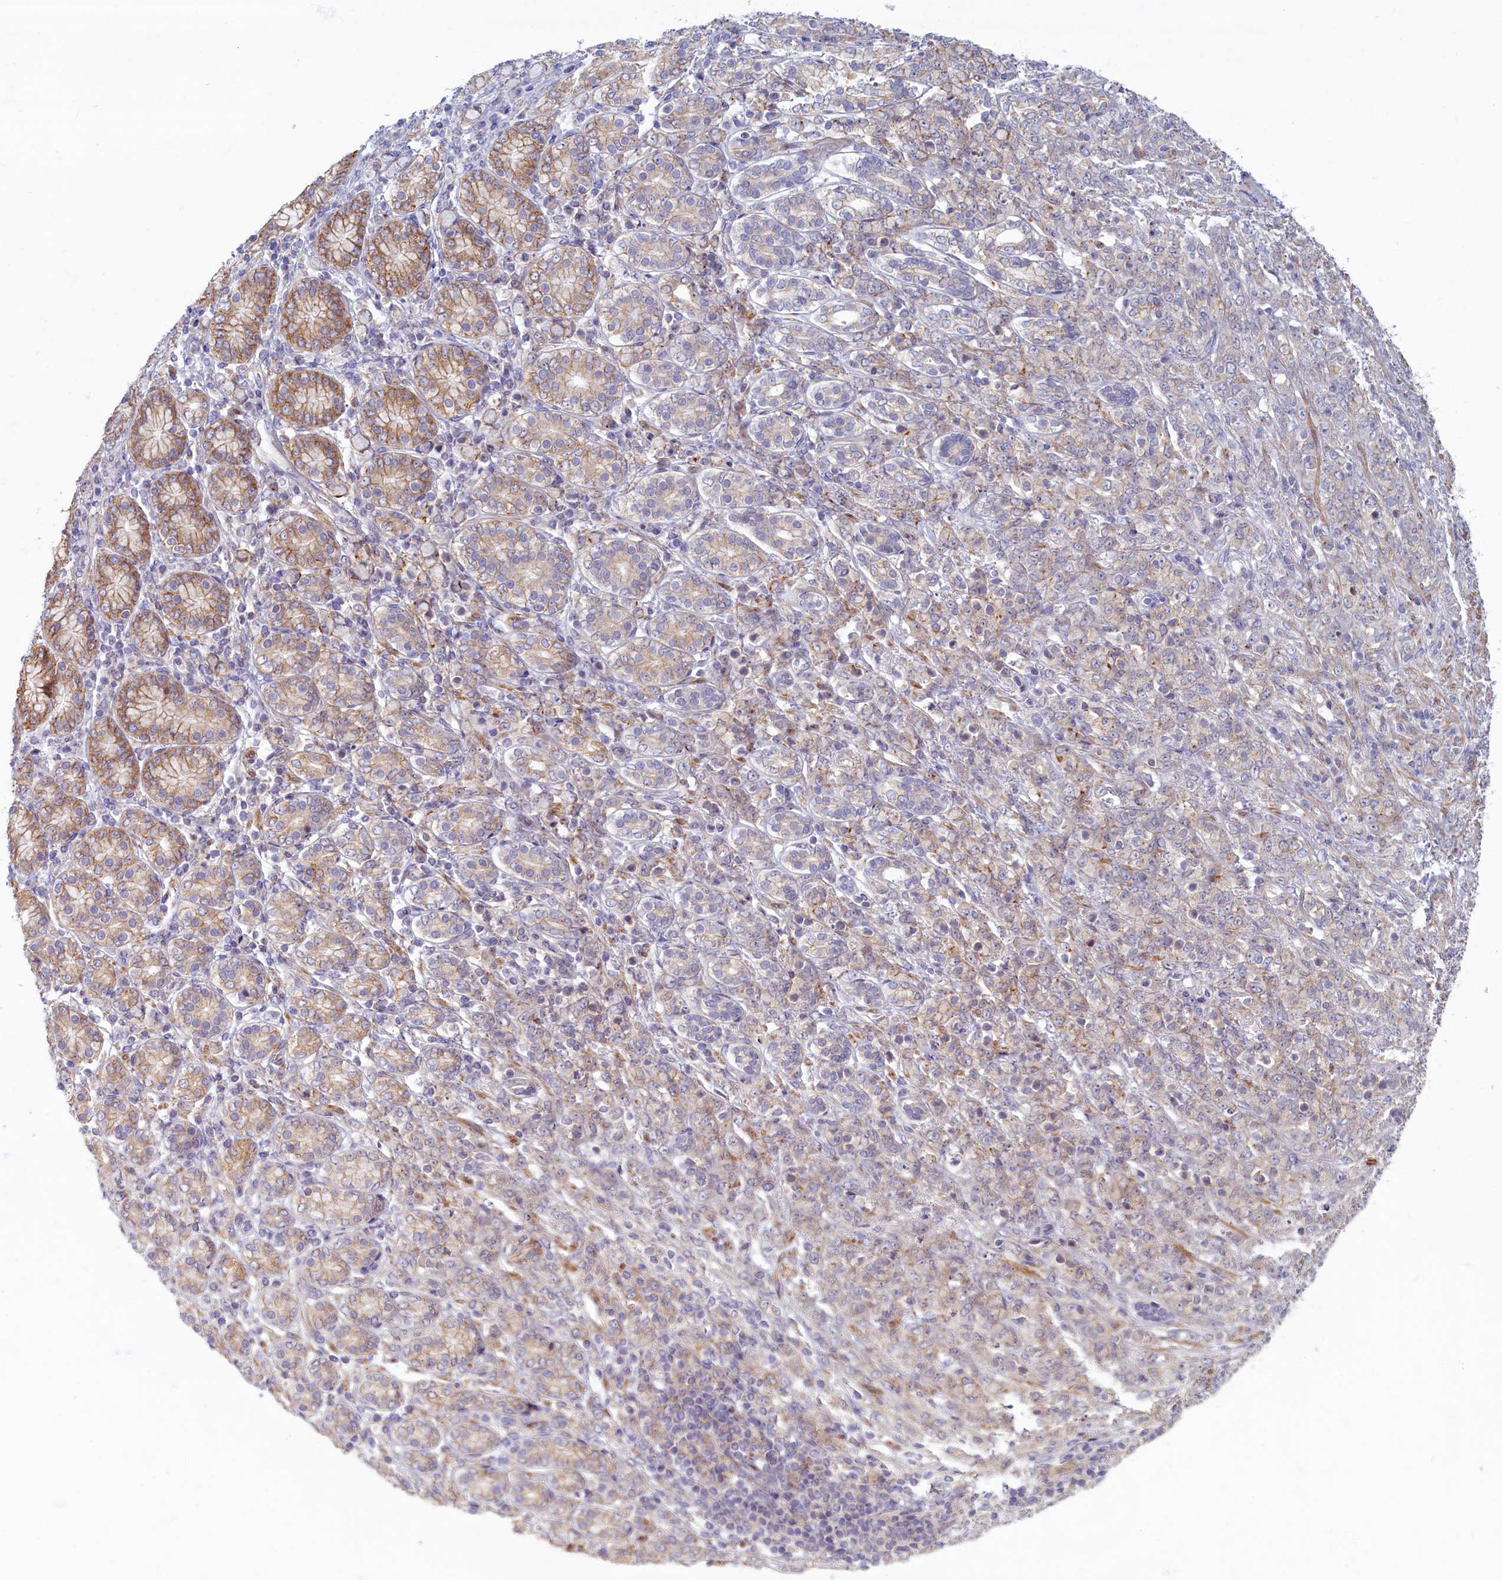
{"staining": {"intensity": "weak", "quantity": "<25%", "location": "cytoplasmic/membranous"}, "tissue": "stomach cancer", "cell_type": "Tumor cells", "image_type": "cancer", "snomed": [{"axis": "morphology", "description": "Adenocarcinoma, NOS"}, {"axis": "topography", "description": "Stomach"}], "caption": "Protein analysis of stomach cancer (adenocarcinoma) demonstrates no significant positivity in tumor cells.", "gene": "TRPM4", "patient": {"sex": "female", "age": 79}}